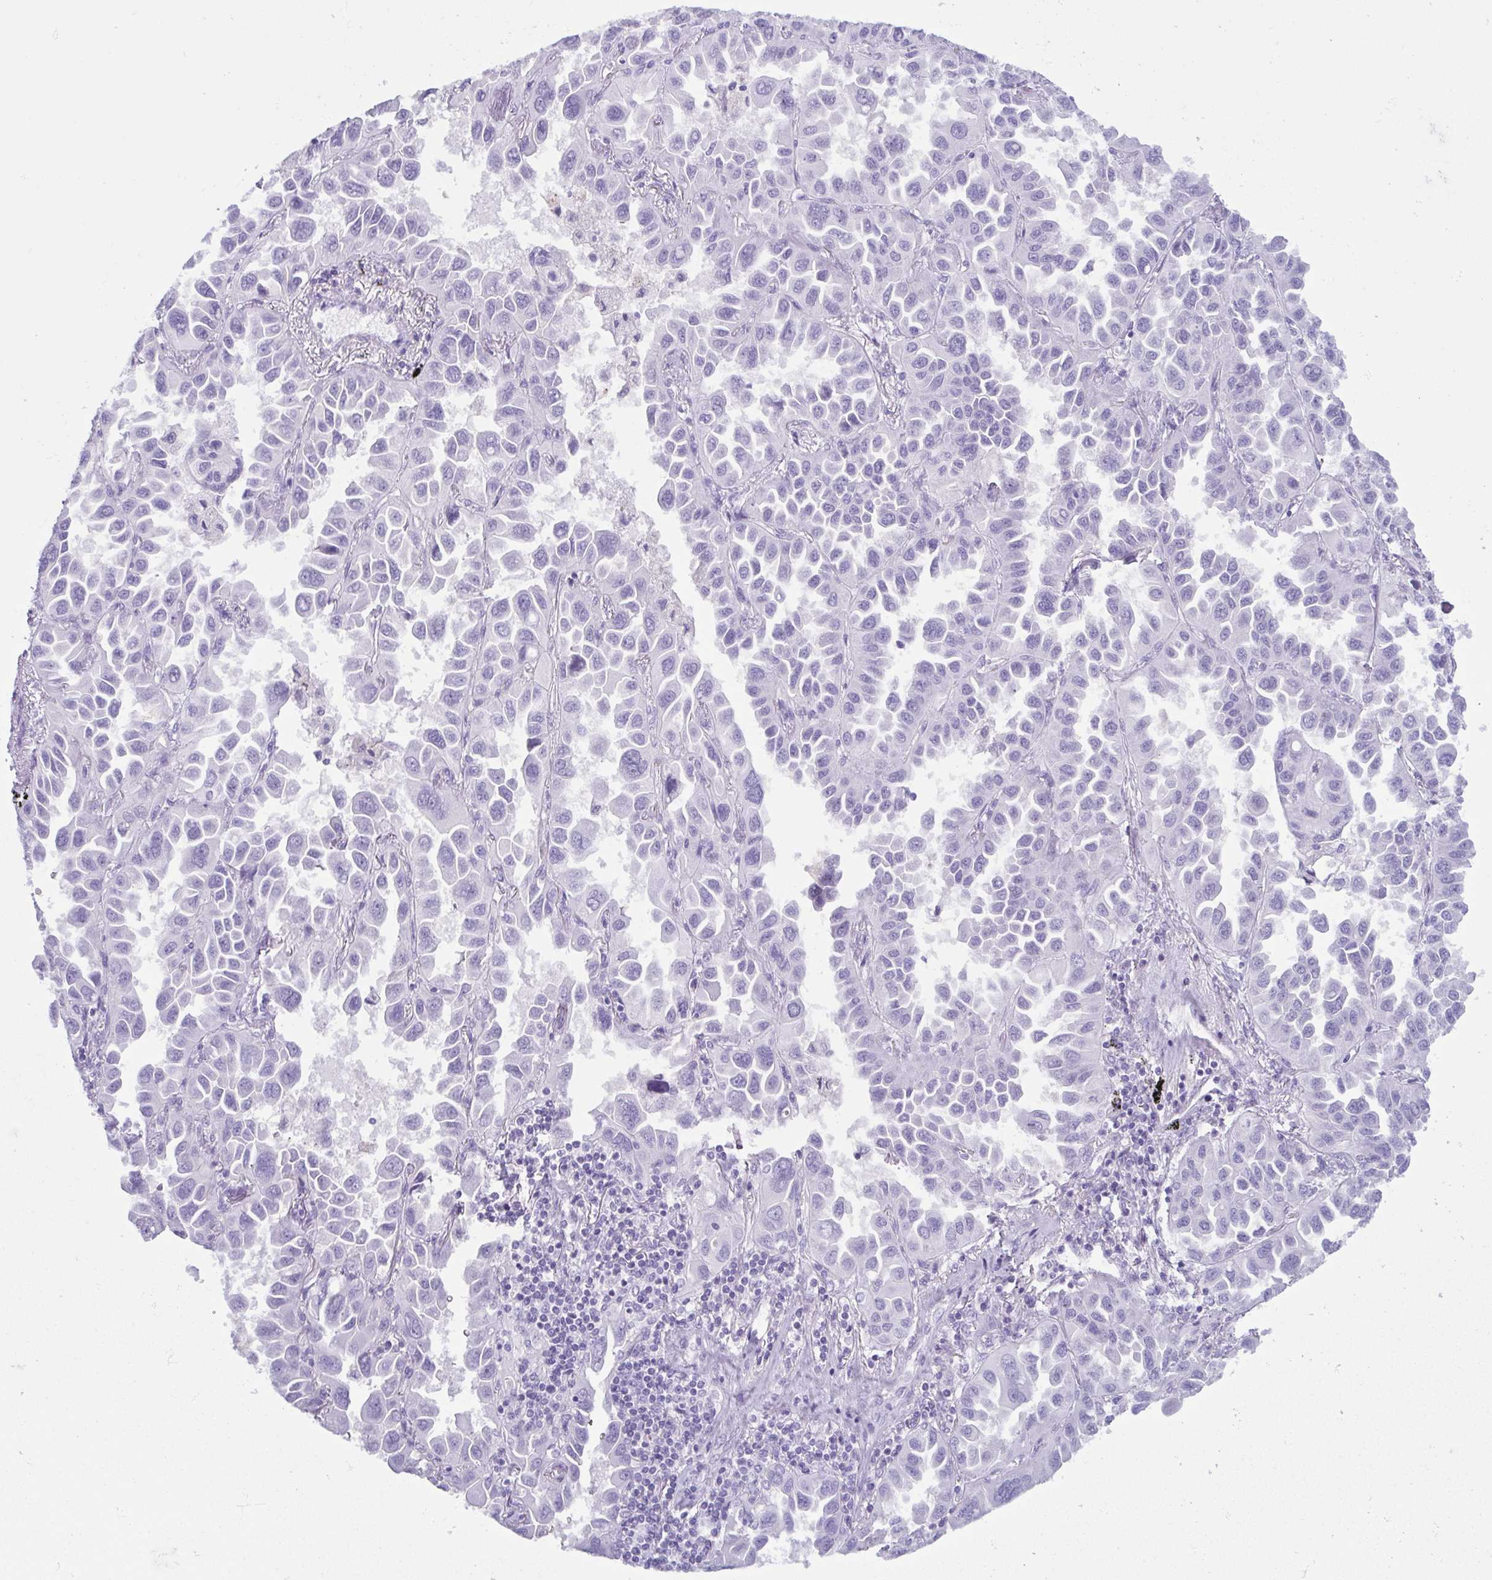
{"staining": {"intensity": "negative", "quantity": "none", "location": "none"}, "tissue": "lung cancer", "cell_type": "Tumor cells", "image_type": "cancer", "snomed": [{"axis": "morphology", "description": "Adenocarcinoma, NOS"}, {"axis": "topography", "description": "Lung"}], "caption": "Tumor cells show no significant protein staining in lung cancer.", "gene": "LTF", "patient": {"sex": "male", "age": 64}}